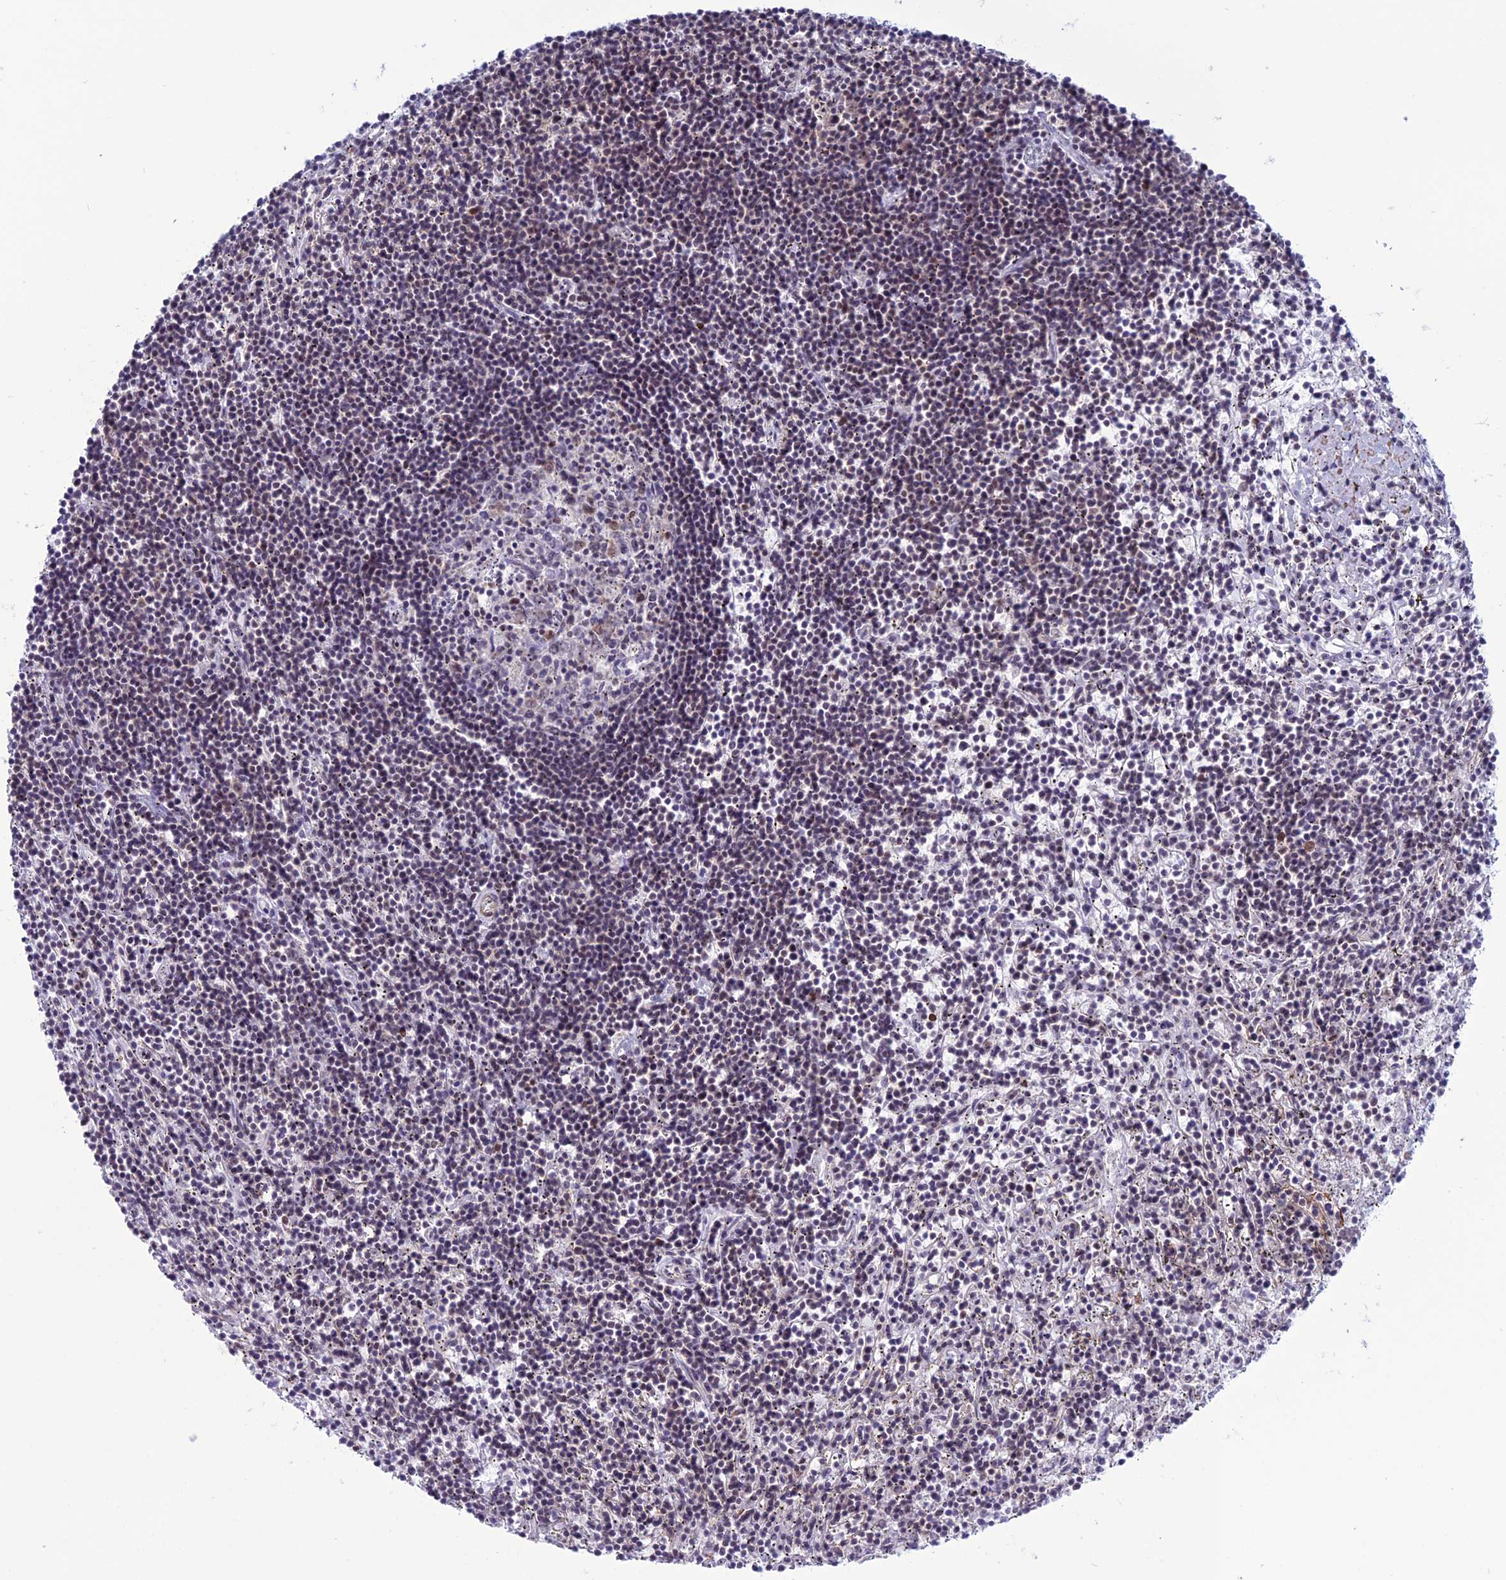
{"staining": {"intensity": "weak", "quantity": "<25%", "location": "nuclear"}, "tissue": "lymphoma", "cell_type": "Tumor cells", "image_type": "cancer", "snomed": [{"axis": "morphology", "description": "Malignant lymphoma, non-Hodgkin's type, Low grade"}, {"axis": "topography", "description": "Spleen"}], "caption": "Histopathology image shows no significant protein expression in tumor cells of low-grade malignant lymphoma, non-Hodgkin's type.", "gene": "U2AF1", "patient": {"sex": "male", "age": 76}}